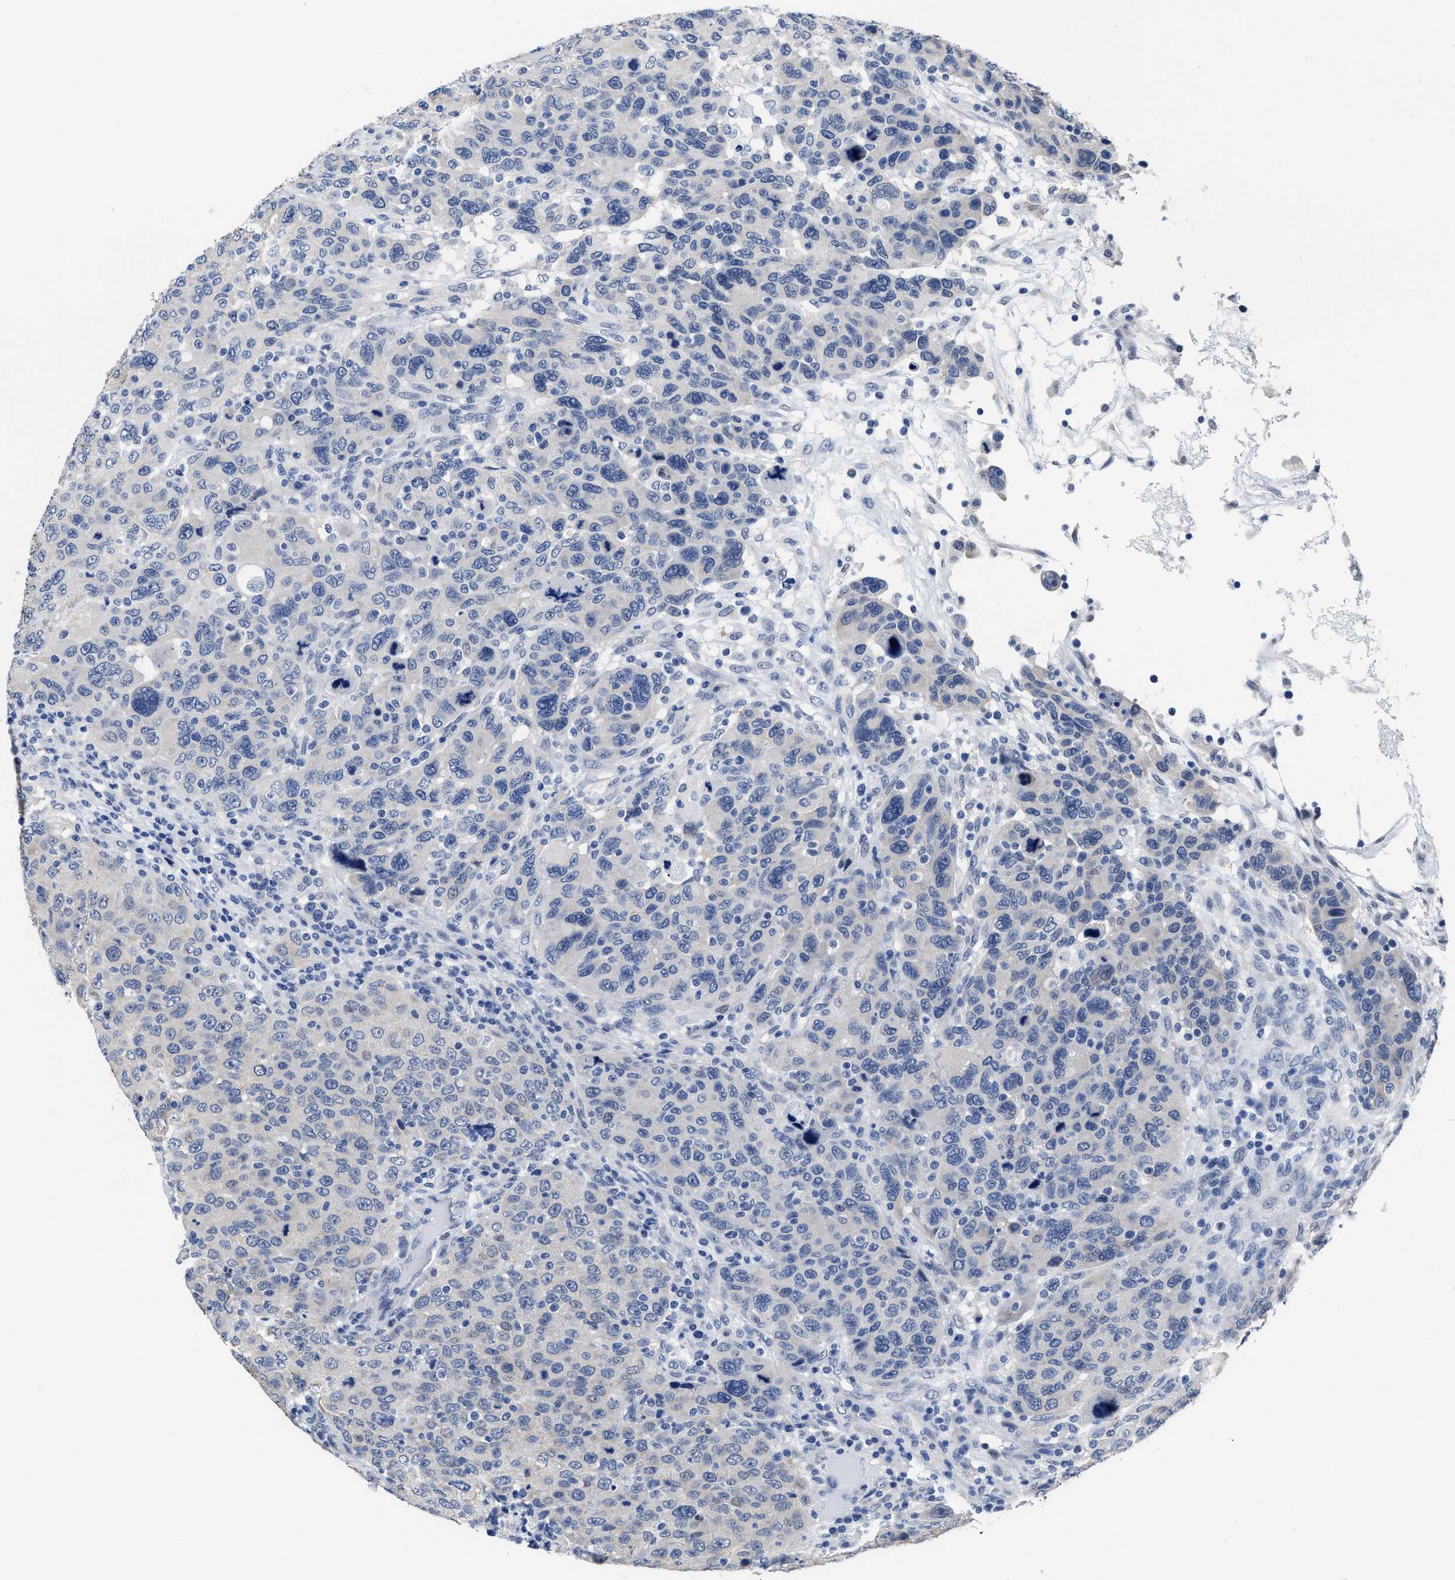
{"staining": {"intensity": "negative", "quantity": "none", "location": "none"}, "tissue": "breast cancer", "cell_type": "Tumor cells", "image_type": "cancer", "snomed": [{"axis": "morphology", "description": "Duct carcinoma"}, {"axis": "topography", "description": "Breast"}], "caption": "Immunohistochemistry (IHC) of breast cancer (invasive ductal carcinoma) demonstrates no expression in tumor cells.", "gene": "HOOK1", "patient": {"sex": "female", "age": 37}}